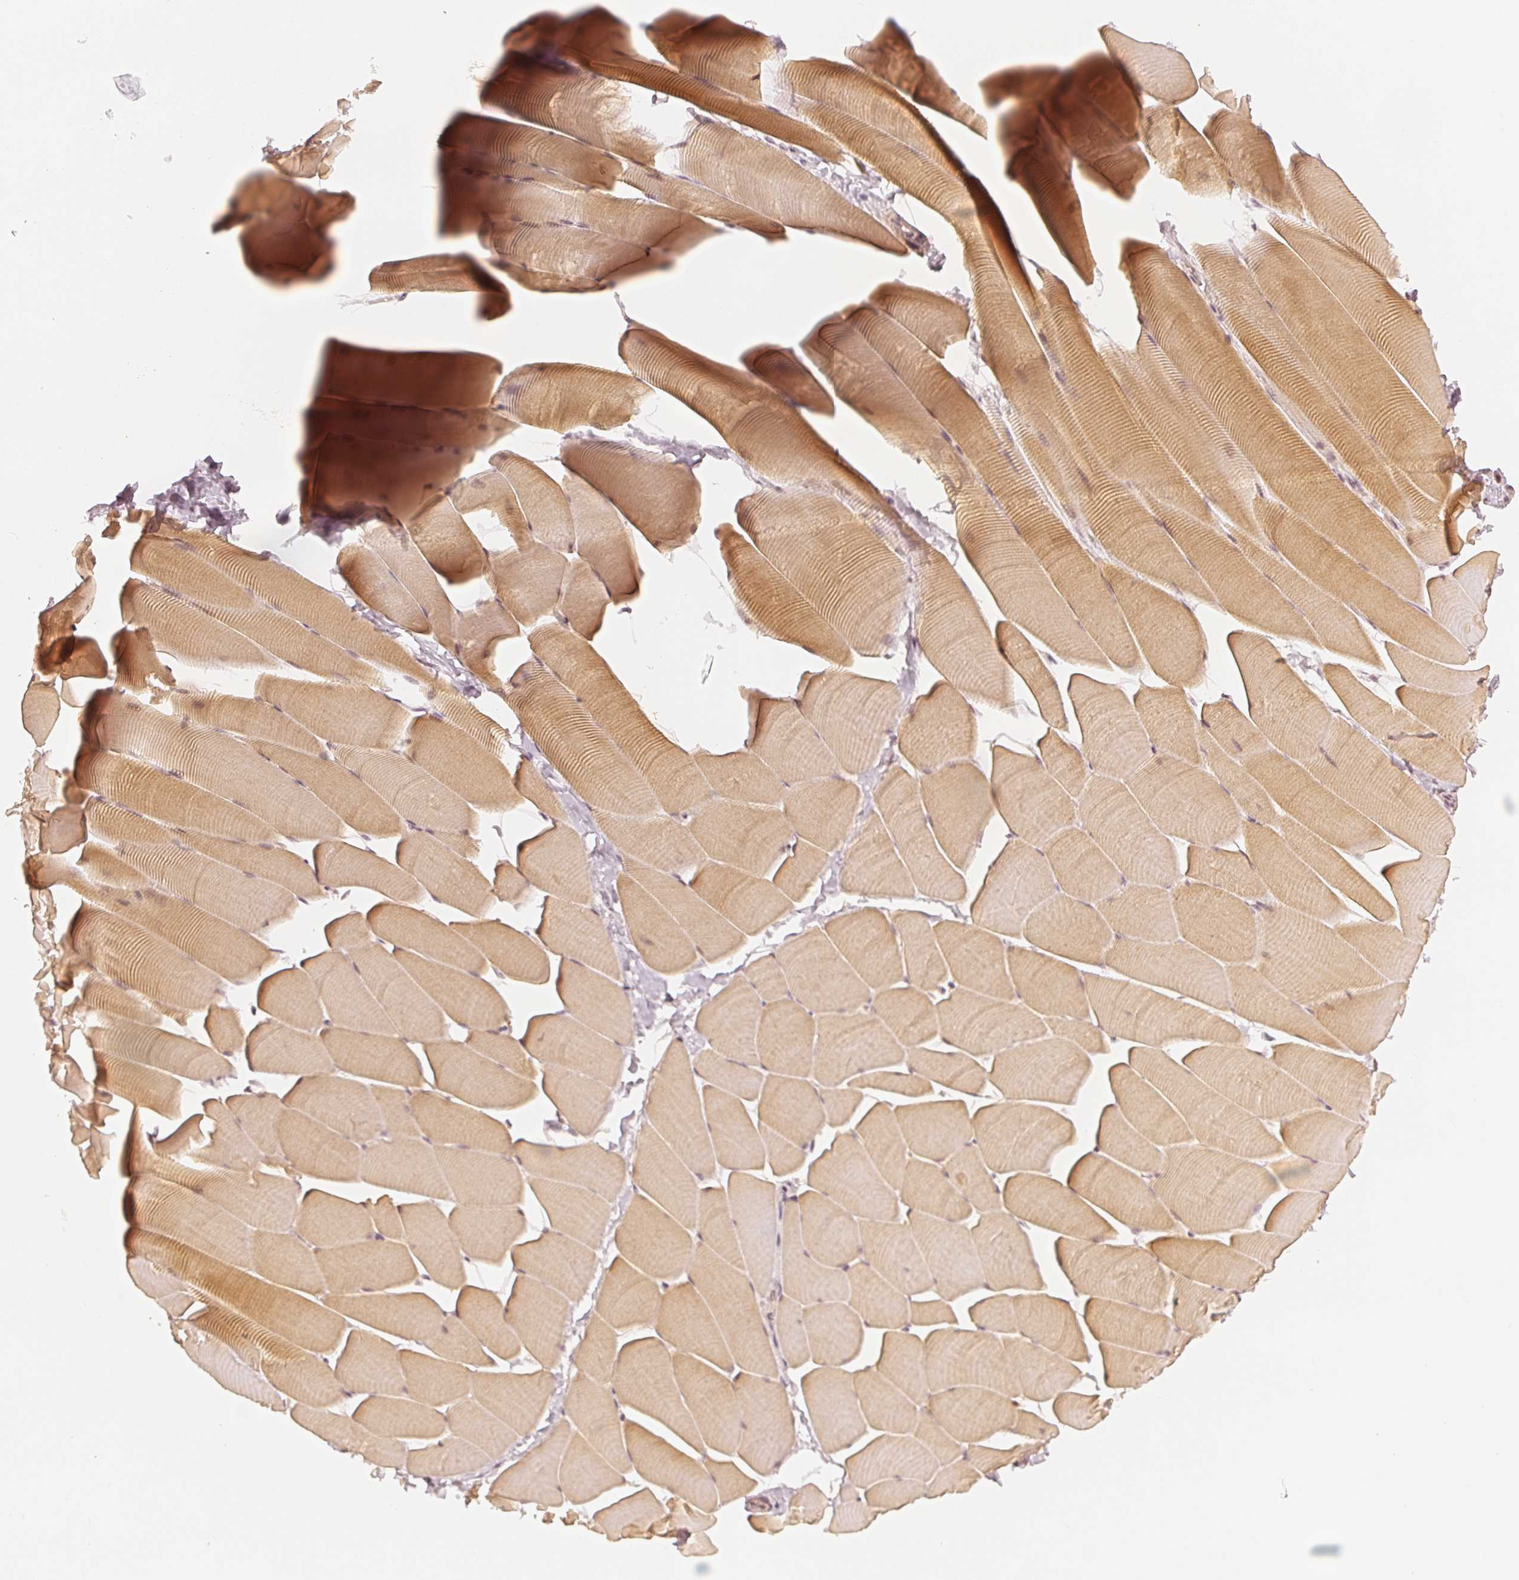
{"staining": {"intensity": "moderate", "quantity": "25%-75%", "location": "cytoplasmic/membranous"}, "tissue": "skeletal muscle", "cell_type": "Myocytes", "image_type": "normal", "snomed": [{"axis": "morphology", "description": "Normal tissue, NOS"}, {"axis": "topography", "description": "Skeletal muscle"}], "caption": "Immunohistochemistry (IHC) (DAB (3,3'-diaminobenzidine)) staining of normal skeletal muscle reveals moderate cytoplasmic/membranous protein positivity in about 25%-75% of myocytes. Using DAB (3,3'-diaminobenzidine) (brown) and hematoxylin (blue) stains, captured at high magnification using brightfield microscopy.", "gene": "SLC34A1", "patient": {"sex": "male", "age": 25}}